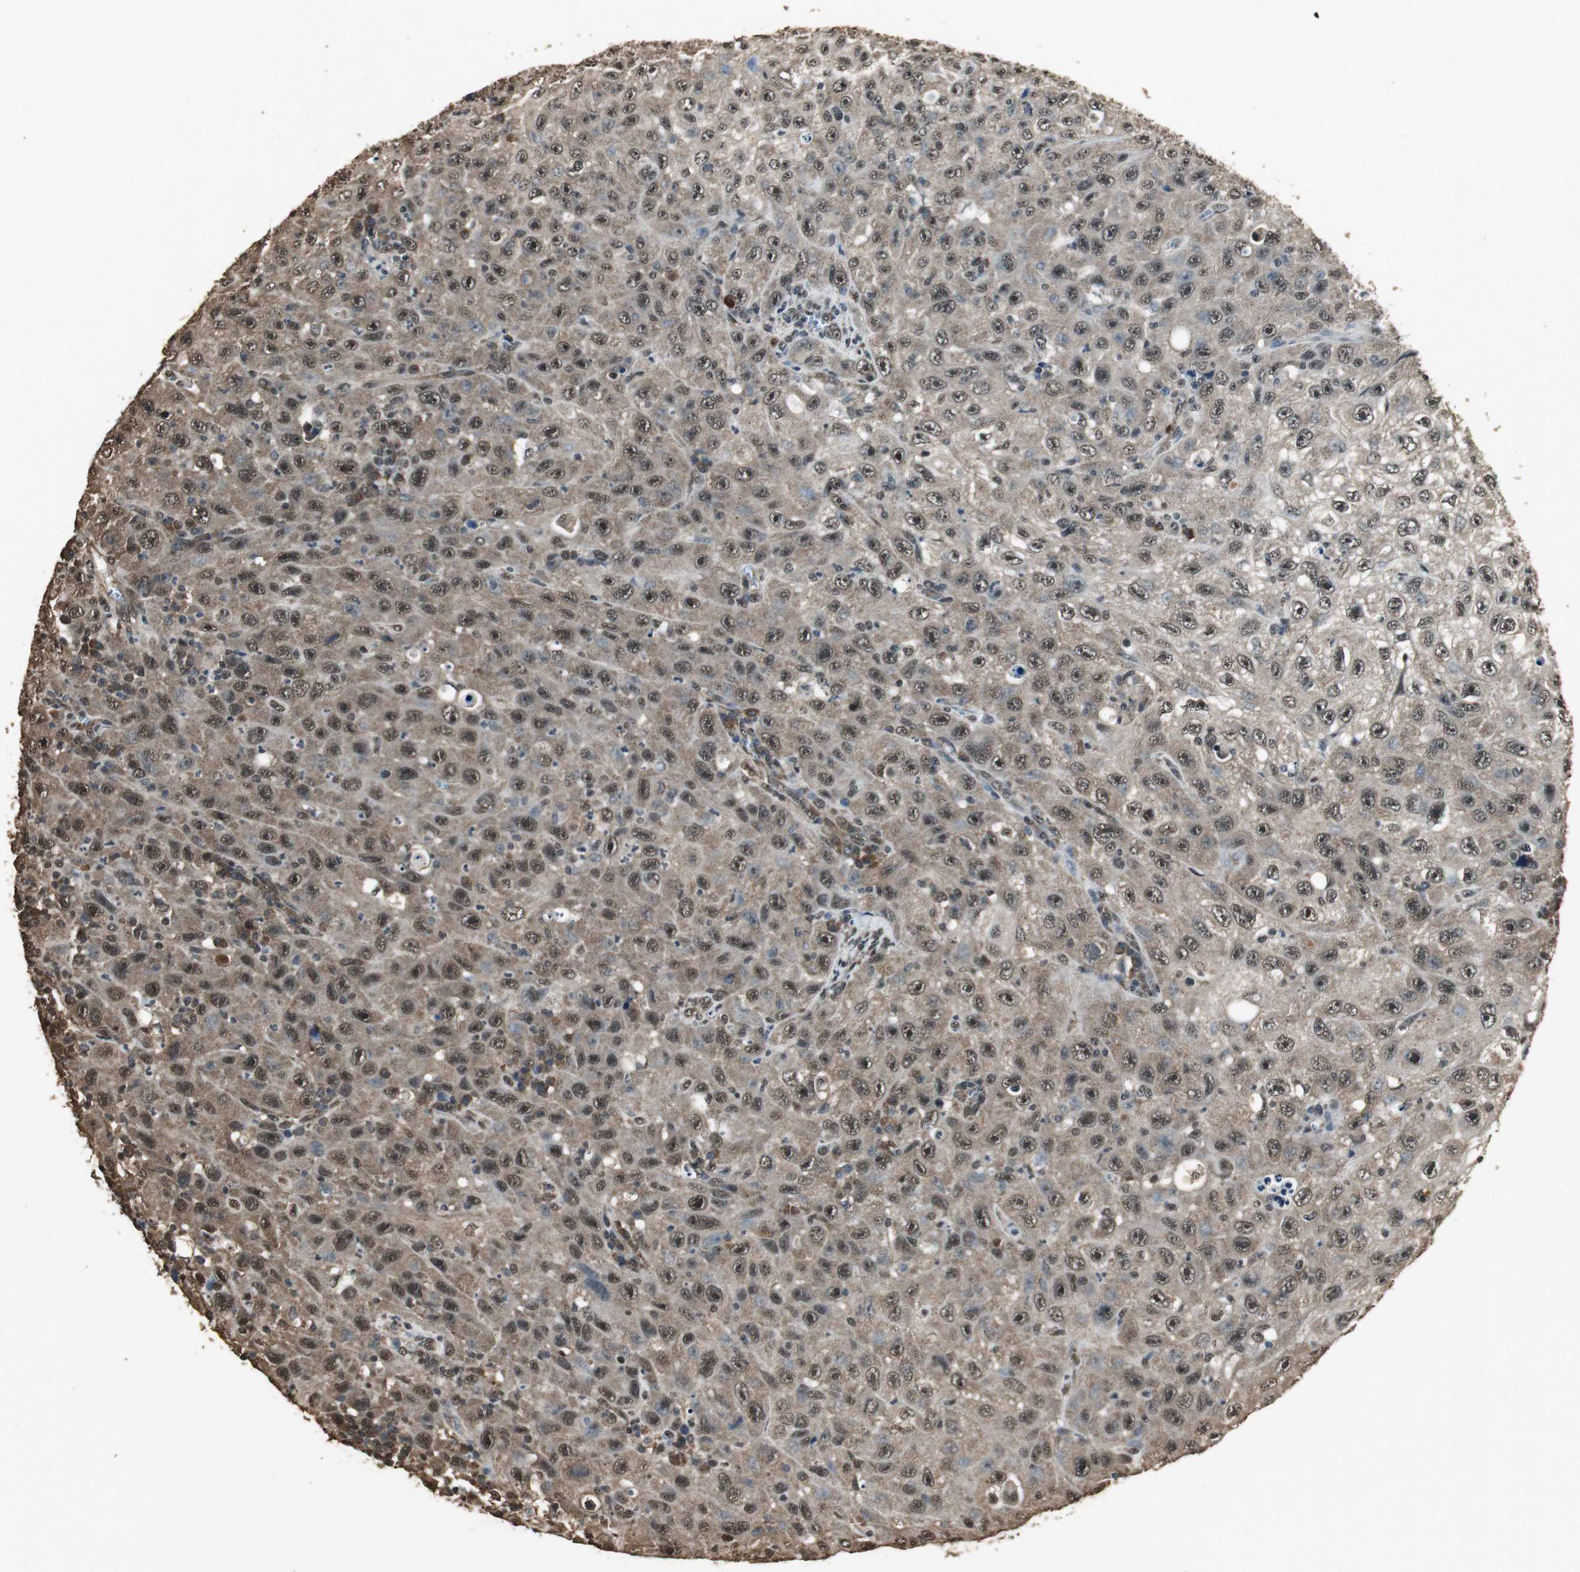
{"staining": {"intensity": "strong", "quantity": ">75%", "location": "cytoplasmic/membranous,nuclear"}, "tissue": "skin cancer", "cell_type": "Tumor cells", "image_type": "cancer", "snomed": [{"axis": "morphology", "description": "Squamous cell carcinoma, NOS"}, {"axis": "topography", "description": "Skin"}], "caption": "There is high levels of strong cytoplasmic/membranous and nuclear expression in tumor cells of skin squamous cell carcinoma, as demonstrated by immunohistochemical staining (brown color).", "gene": "PPP1R13B", "patient": {"sex": "male", "age": 75}}